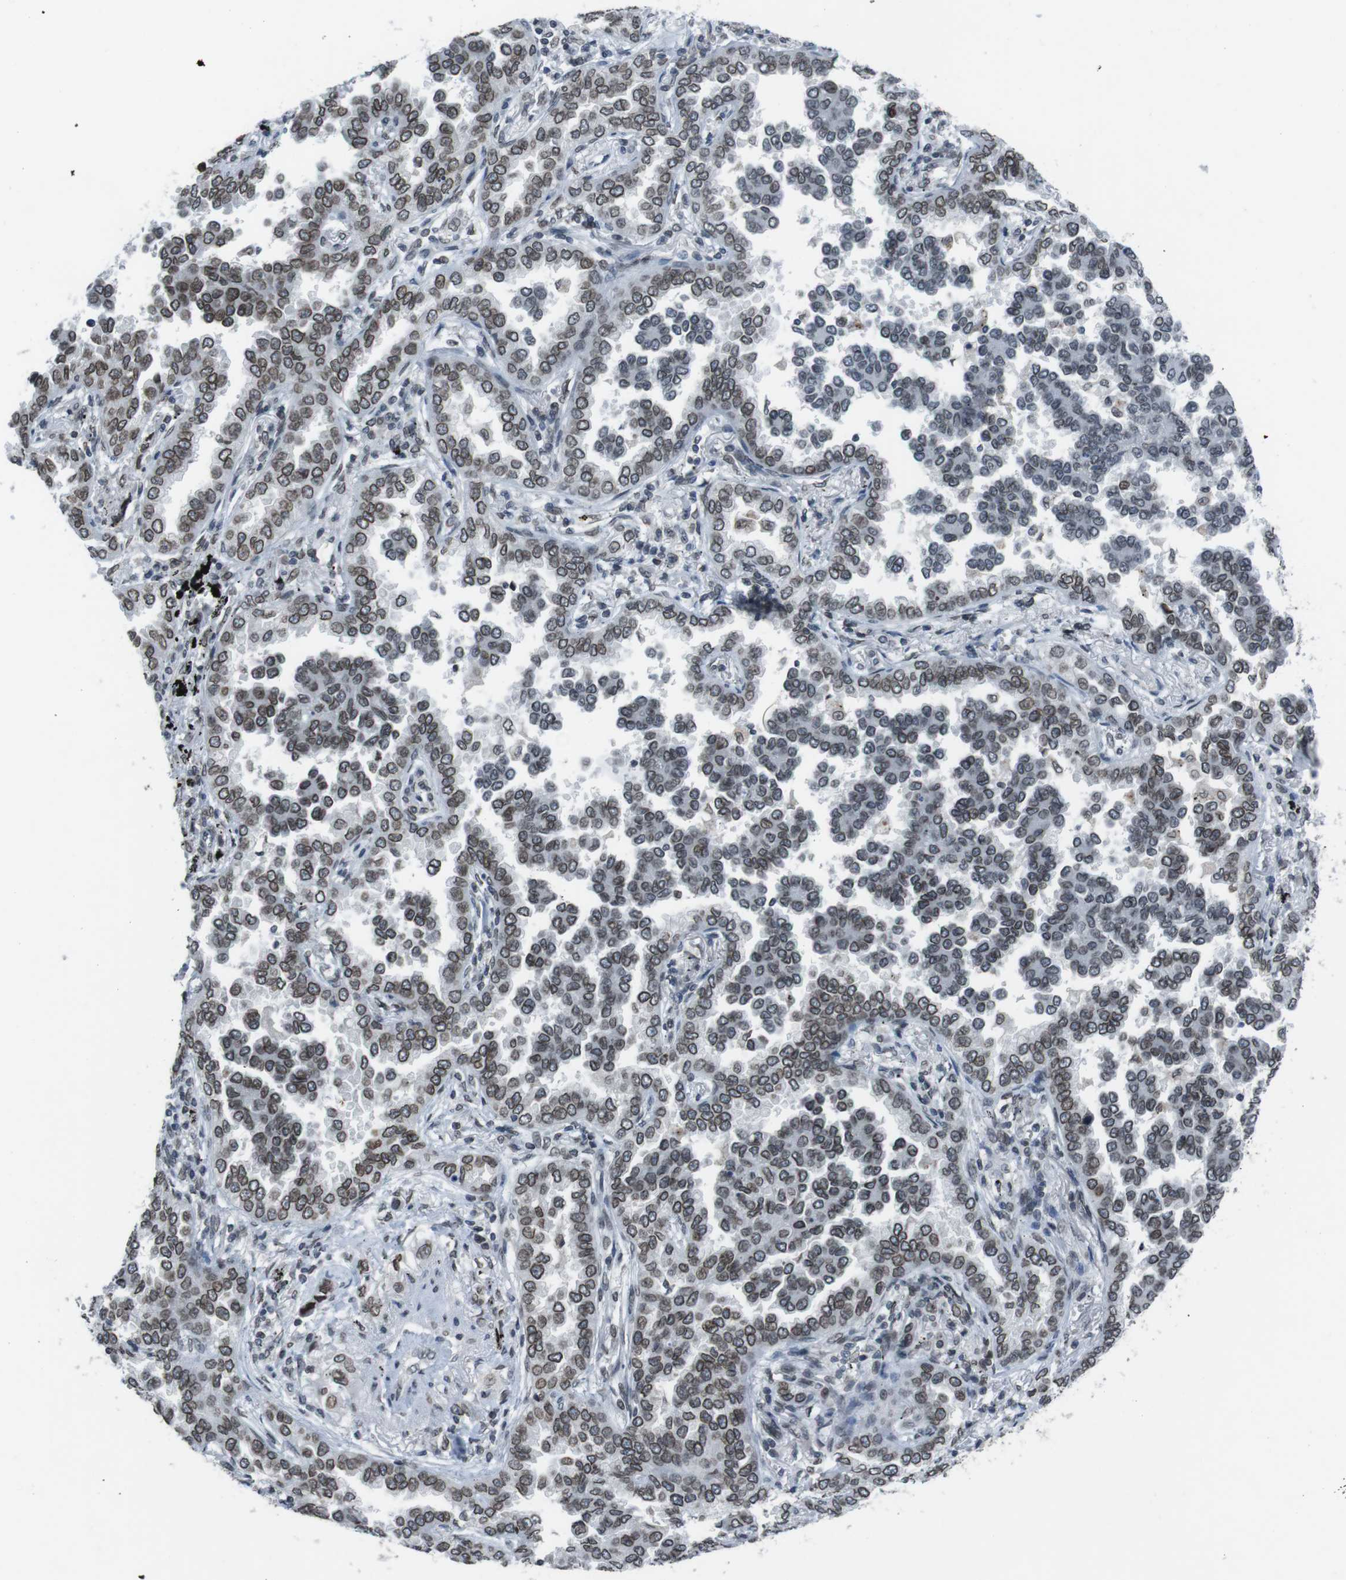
{"staining": {"intensity": "moderate", "quantity": ">75%", "location": "cytoplasmic/membranous,nuclear"}, "tissue": "lung cancer", "cell_type": "Tumor cells", "image_type": "cancer", "snomed": [{"axis": "morphology", "description": "Normal tissue, NOS"}, {"axis": "morphology", "description": "Adenocarcinoma, NOS"}, {"axis": "topography", "description": "Lung"}], "caption": "IHC photomicrograph of neoplastic tissue: human adenocarcinoma (lung) stained using IHC displays medium levels of moderate protein expression localized specifically in the cytoplasmic/membranous and nuclear of tumor cells, appearing as a cytoplasmic/membranous and nuclear brown color.", "gene": "MAD1L1", "patient": {"sex": "male", "age": 59}}